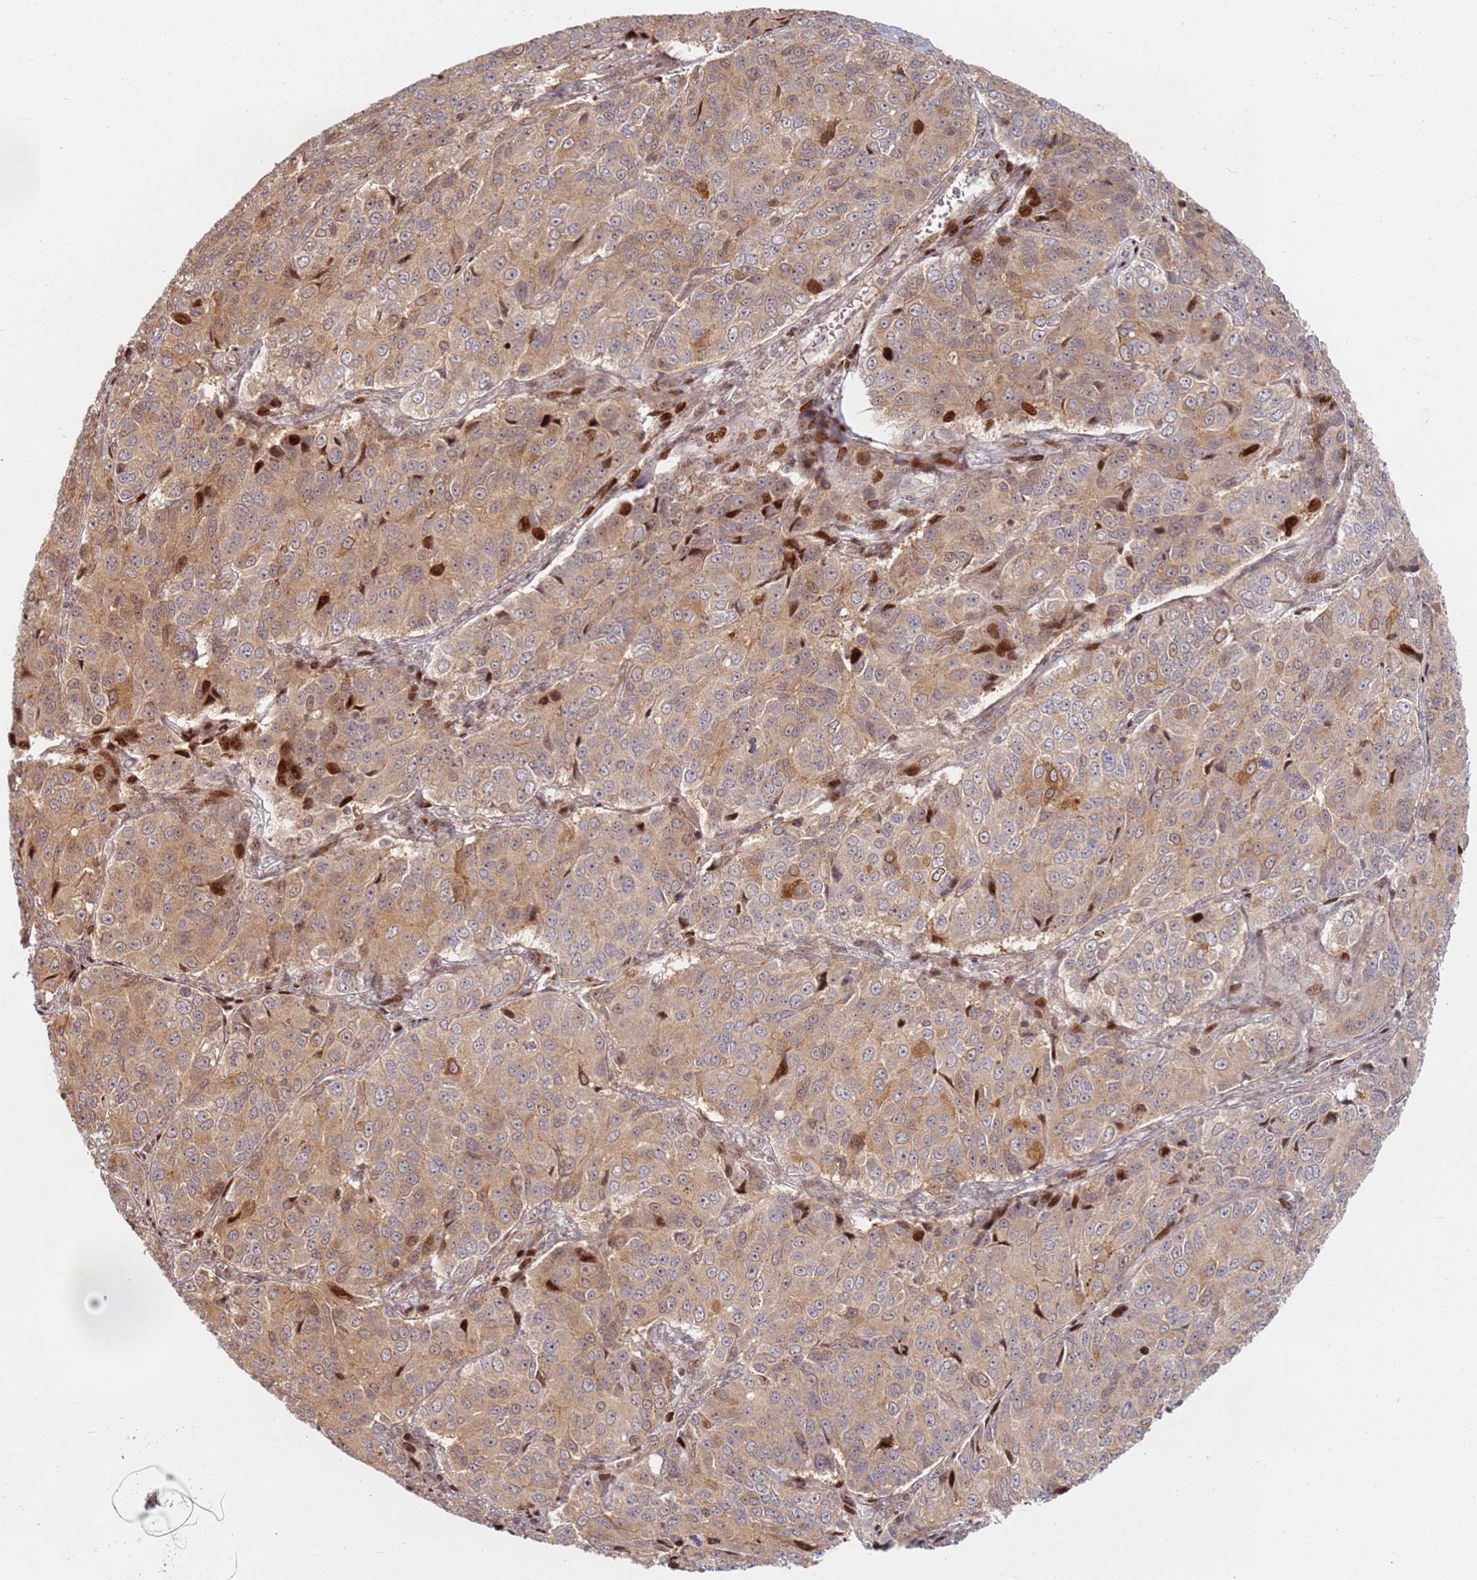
{"staining": {"intensity": "moderate", "quantity": ">75%", "location": "cytoplasmic/membranous,nuclear"}, "tissue": "ovarian cancer", "cell_type": "Tumor cells", "image_type": "cancer", "snomed": [{"axis": "morphology", "description": "Carcinoma, endometroid"}, {"axis": "topography", "description": "Ovary"}], "caption": "Approximately >75% of tumor cells in human ovarian cancer display moderate cytoplasmic/membranous and nuclear protein positivity as visualized by brown immunohistochemical staining.", "gene": "TMEM233", "patient": {"sex": "female", "age": 51}}